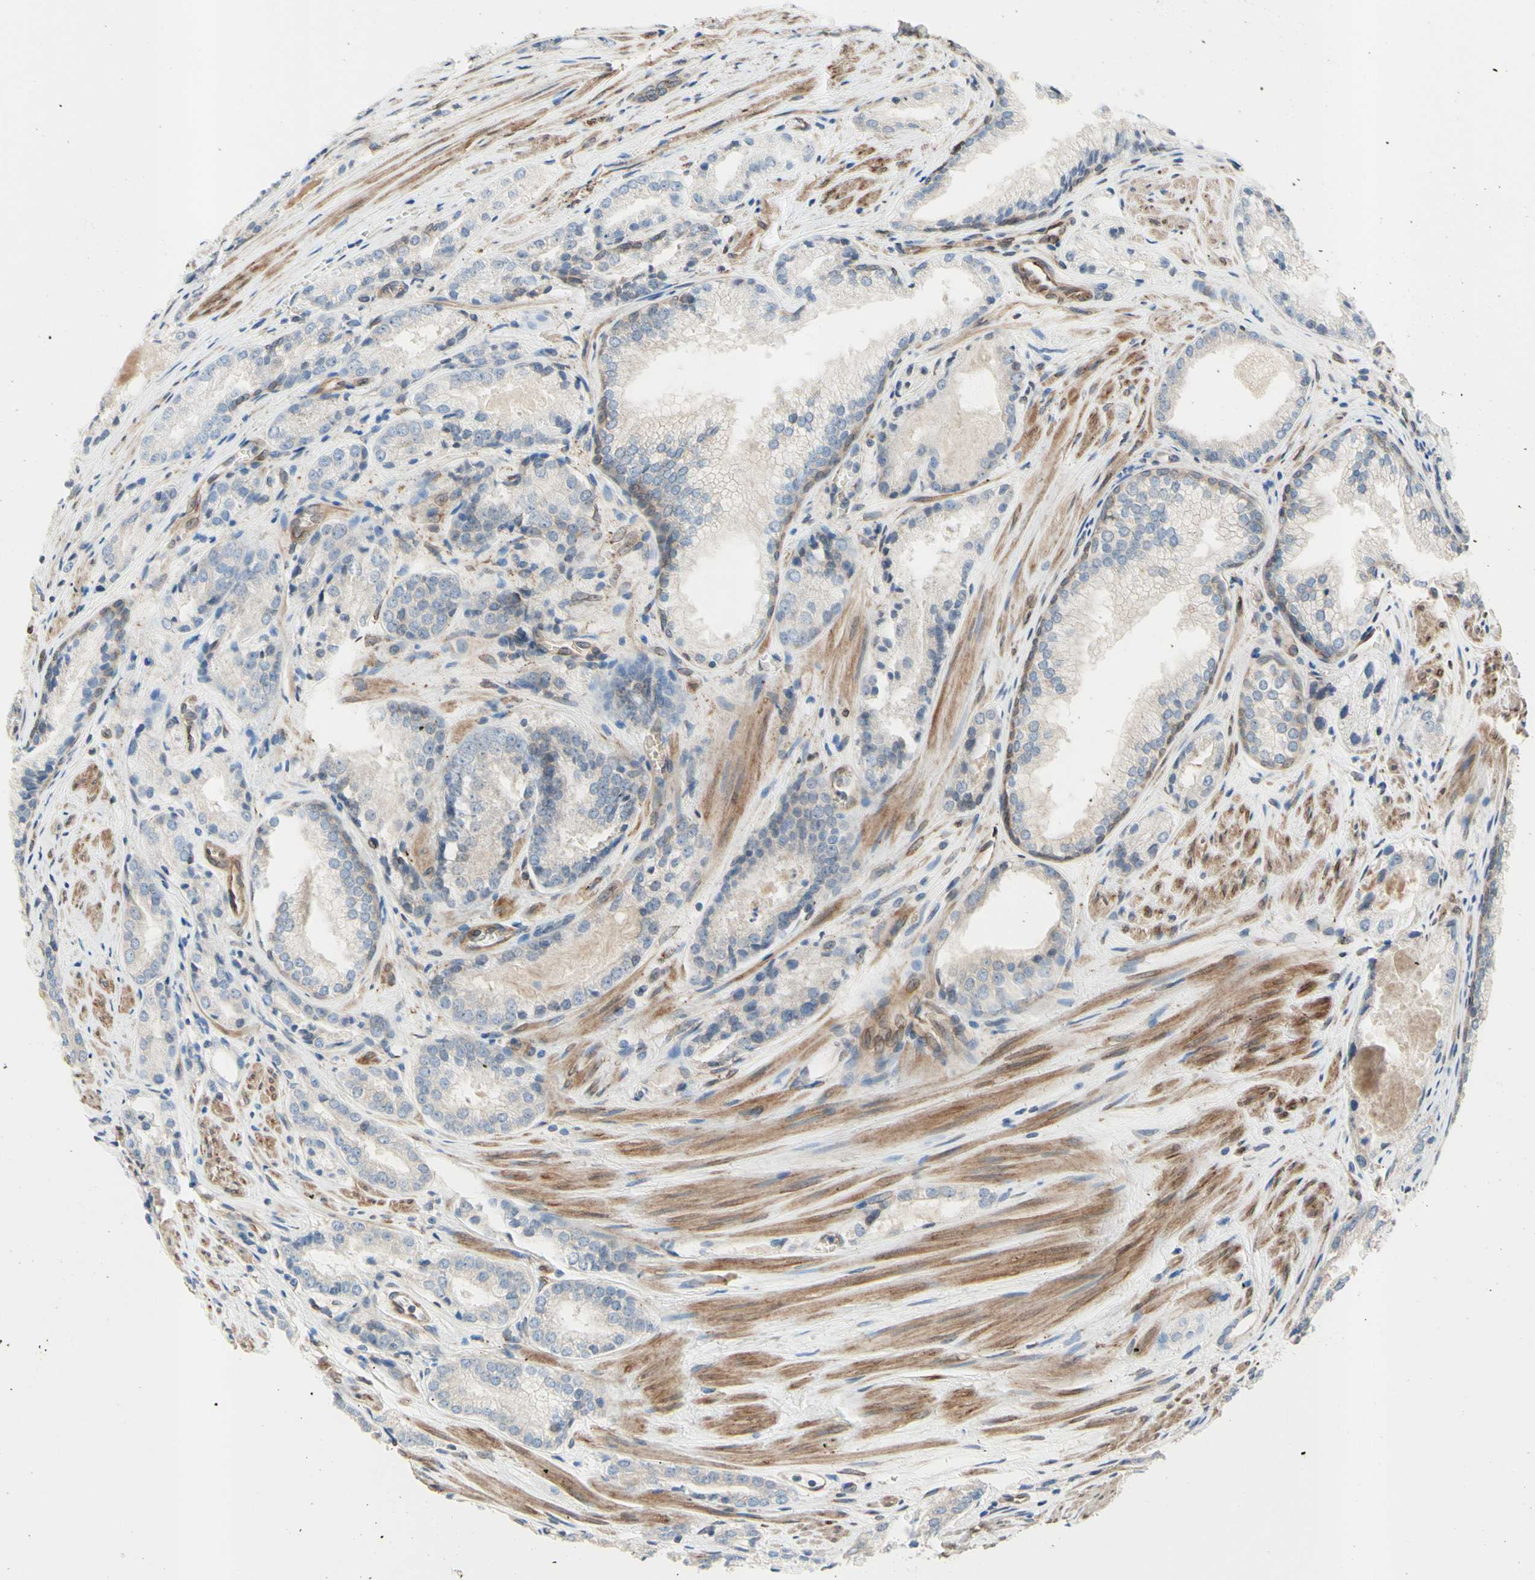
{"staining": {"intensity": "weak", "quantity": "25%-75%", "location": "cytoplasmic/membranous"}, "tissue": "prostate cancer", "cell_type": "Tumor cells", "image_type": "cancer", "snomed": [{"axis": "morphology", "description": "Adenocarcinoma, Low grade"}, {"axis": "topography", "description": "Prostate"}], "caption": "Immunohistochemical staining of human prostate cancer (adenocarcinoma (low-grade)) shows weak cytoplasmic/membranous protein expression in approximately 25%-75% of tumor cells.", "gene": "TRAF2", "patient": {"sex": "male", "age": 60}}